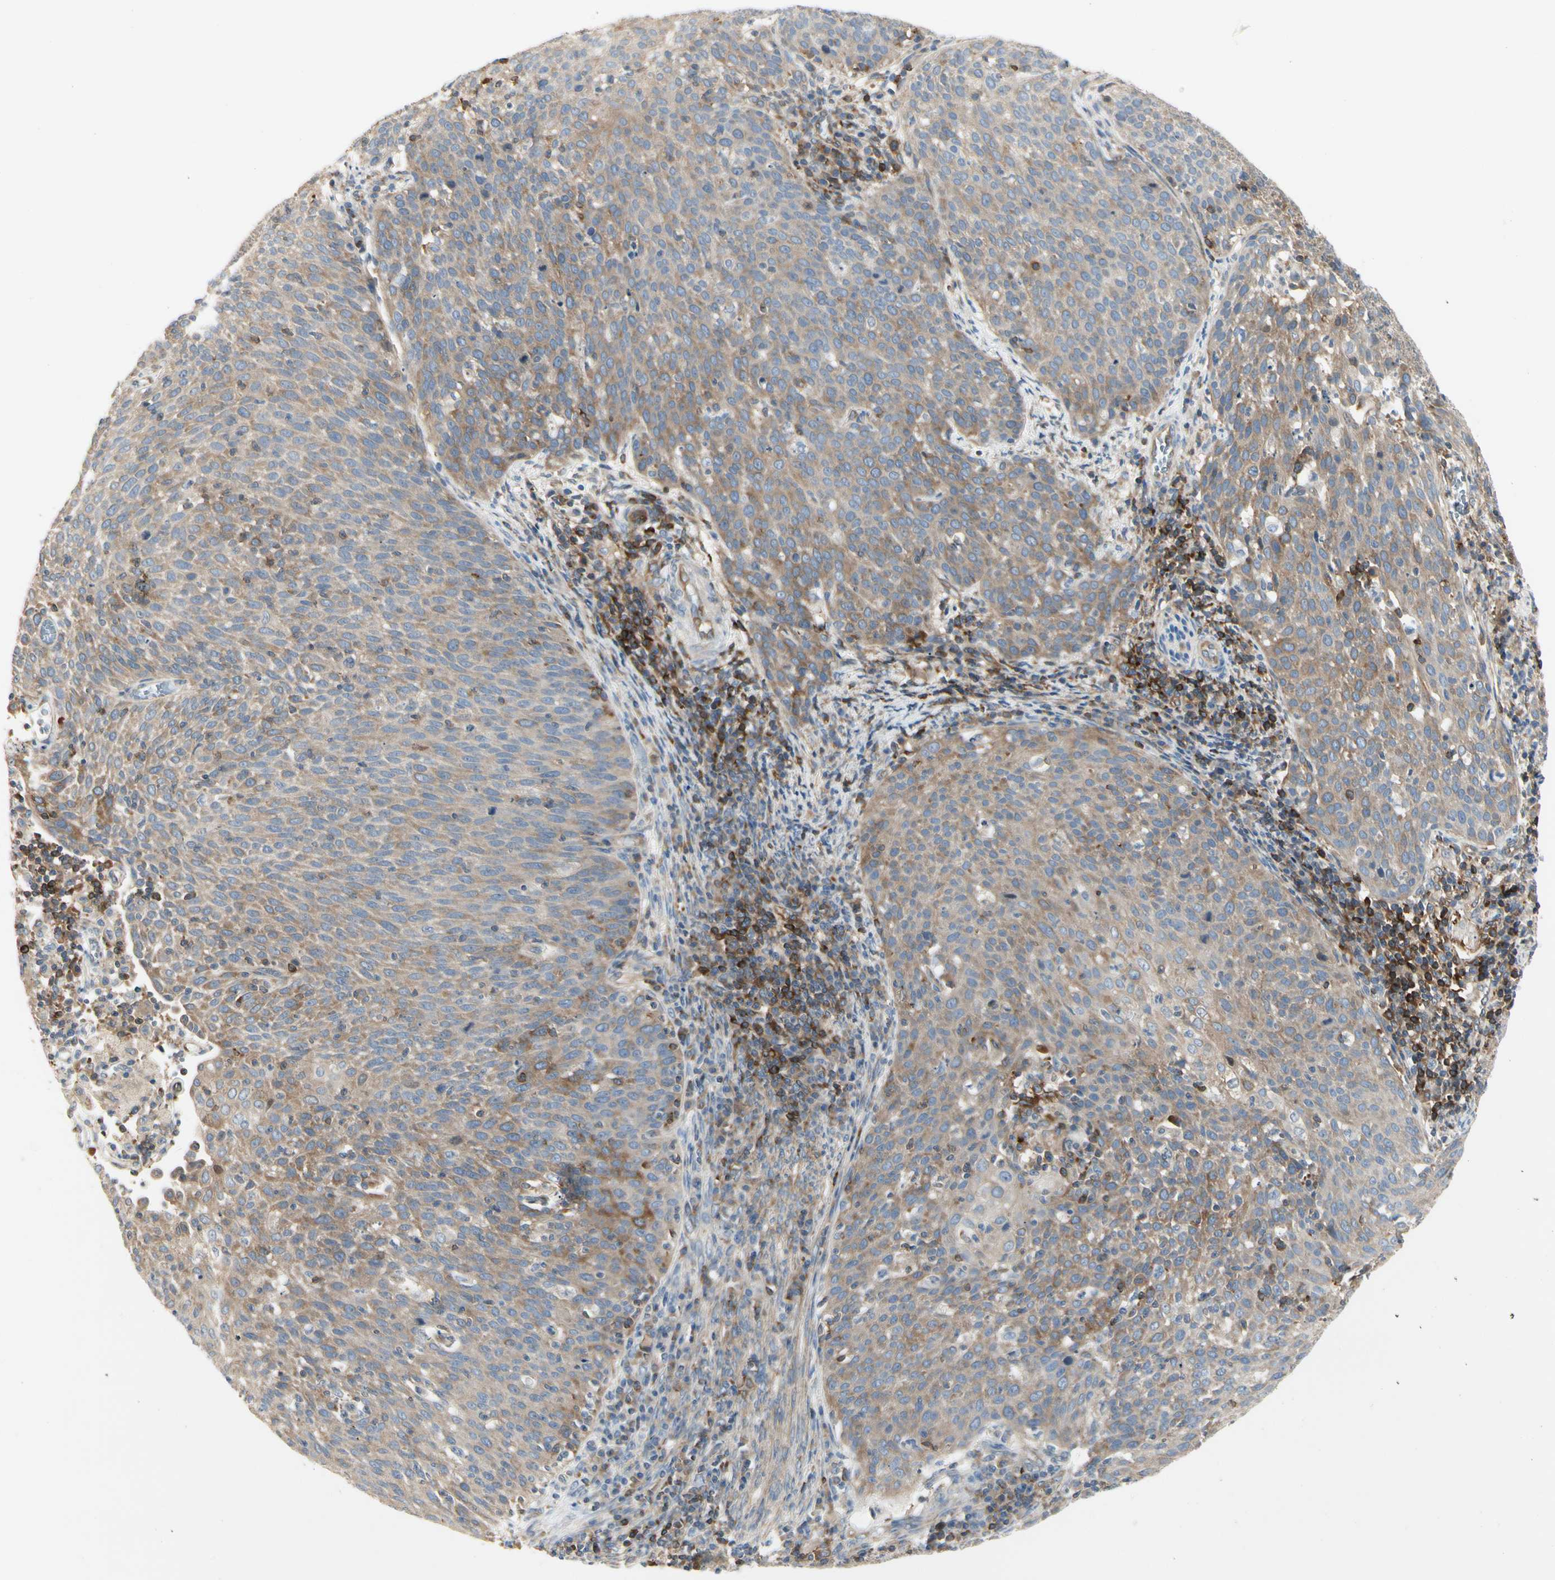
{"staining": {"intensity": "moderate", "quantity": ">75%", "location": "cytoplasmic/membranous"}, "tissue": "cervical cancer", "cell_type": "Tumor cells", "image_type": "cancer", "snomed": [{"axis": "morphology", "description": "Squamous cell carcinoma, NOS"}, {"axis": "topography", "description": "Cervix"}], "caption": "A brown stain shows moderate cytoplasmic/membranous expression of a protein in human squamous cell carcinoma (cervical) tumor cells.", "gene": "NFKB2", "patient": {"sex": "female", "age": 38}}